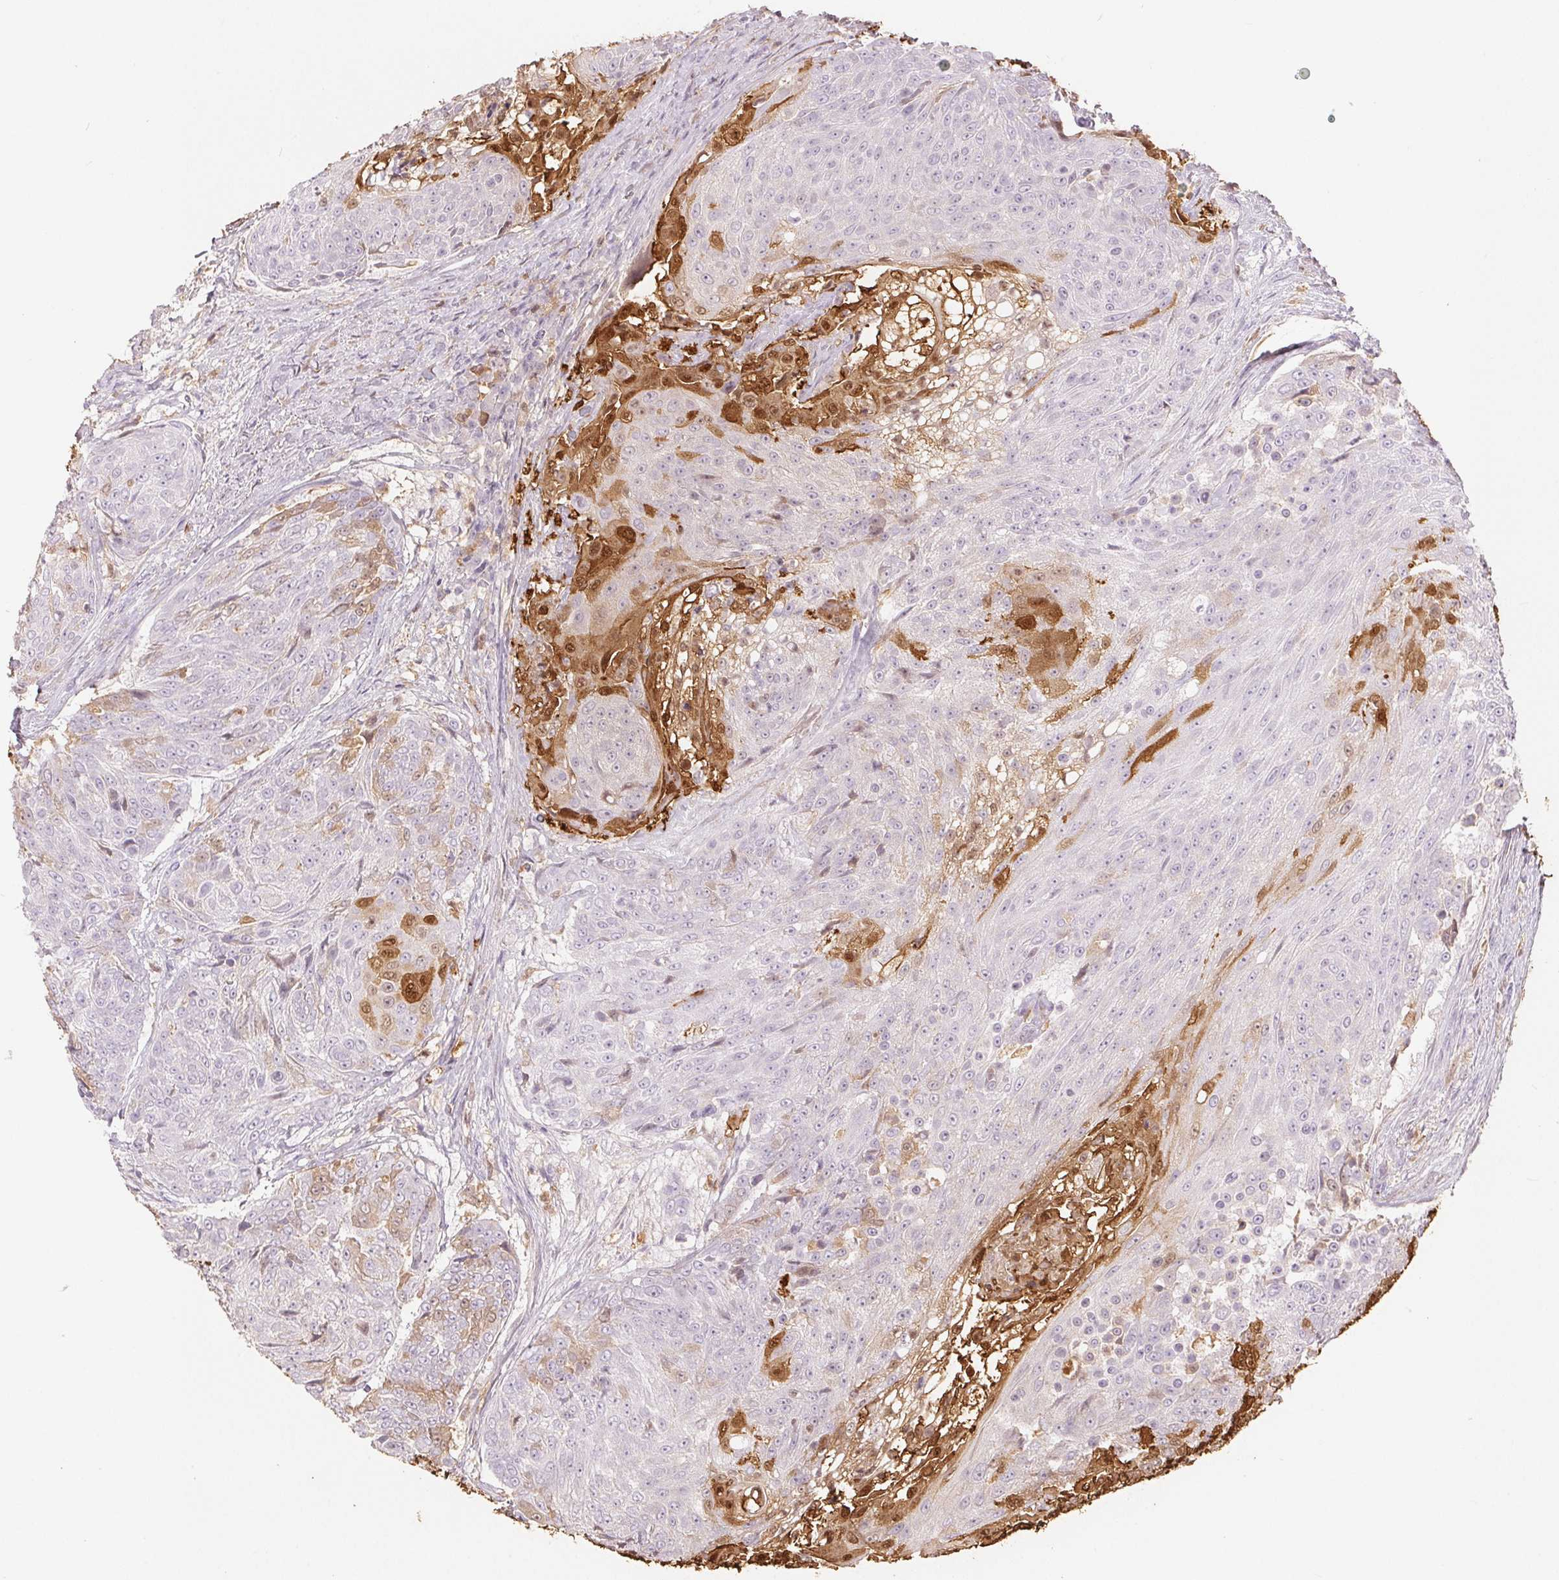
{"staining": {"intensity": "strong", "quantity": "<25%", "location": "cytoplasmic/membranous,nuclear"}, "tissue": "urothelial cancer", "cell_type": "Tumor cells", "image_type": "cancer", "snomed": [{"axis": "morphology", "description": "Urothelial carcinoma, High grade"}, {"axis": "topography", "description": "Urinary bladder"}], "caption": "Immunohistochemical staining of urothelial cancer shows medium levels of strong cytoplasmic/membranous and nuclear protein staining in approximately <25% of tumor cells.", "gene": "SPRR3", "patient": {"sex": "female", "age": 63}}